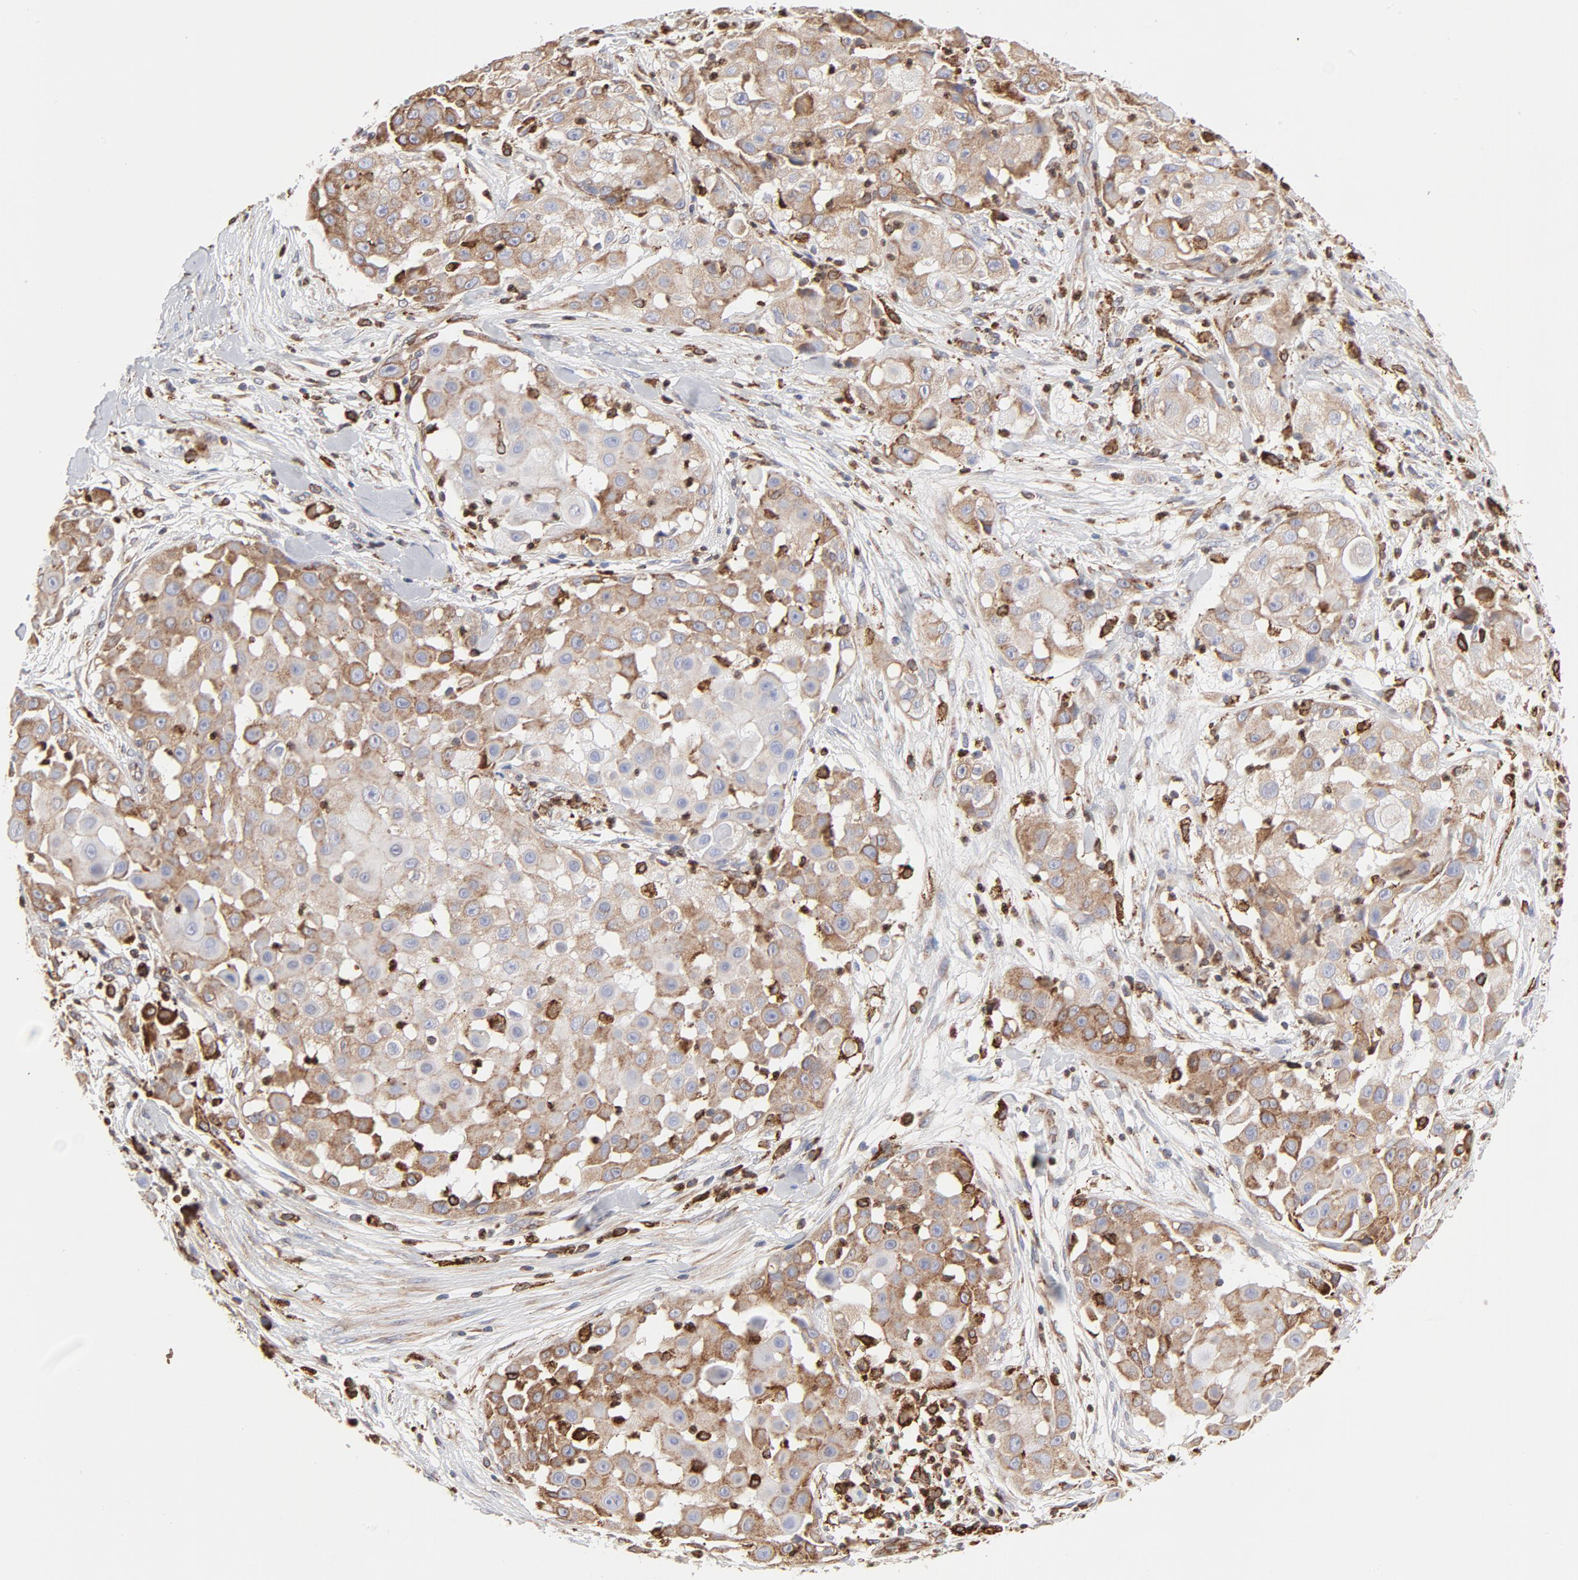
{"staining": {"intensity": "moderate", "quantity": ">75%", "location": "cytoplasmic/membranous"}, "tissue": "skin cancer", "cell_type": "Tumor cells", "image_type": "cancer", "snomed": [{"axis": "morphology", "description": "Squamous cell carcinoma, NOS"}, {"axis": "topography", "description": "Skin"}], "caption": "An image of skin squamous cell carcinoma stained for a protein reveals moderate cytoplasmic/membranous brown staining in tumor cells.", "gene": "CANX", "patient": {"sex": "female", "age": 57}}